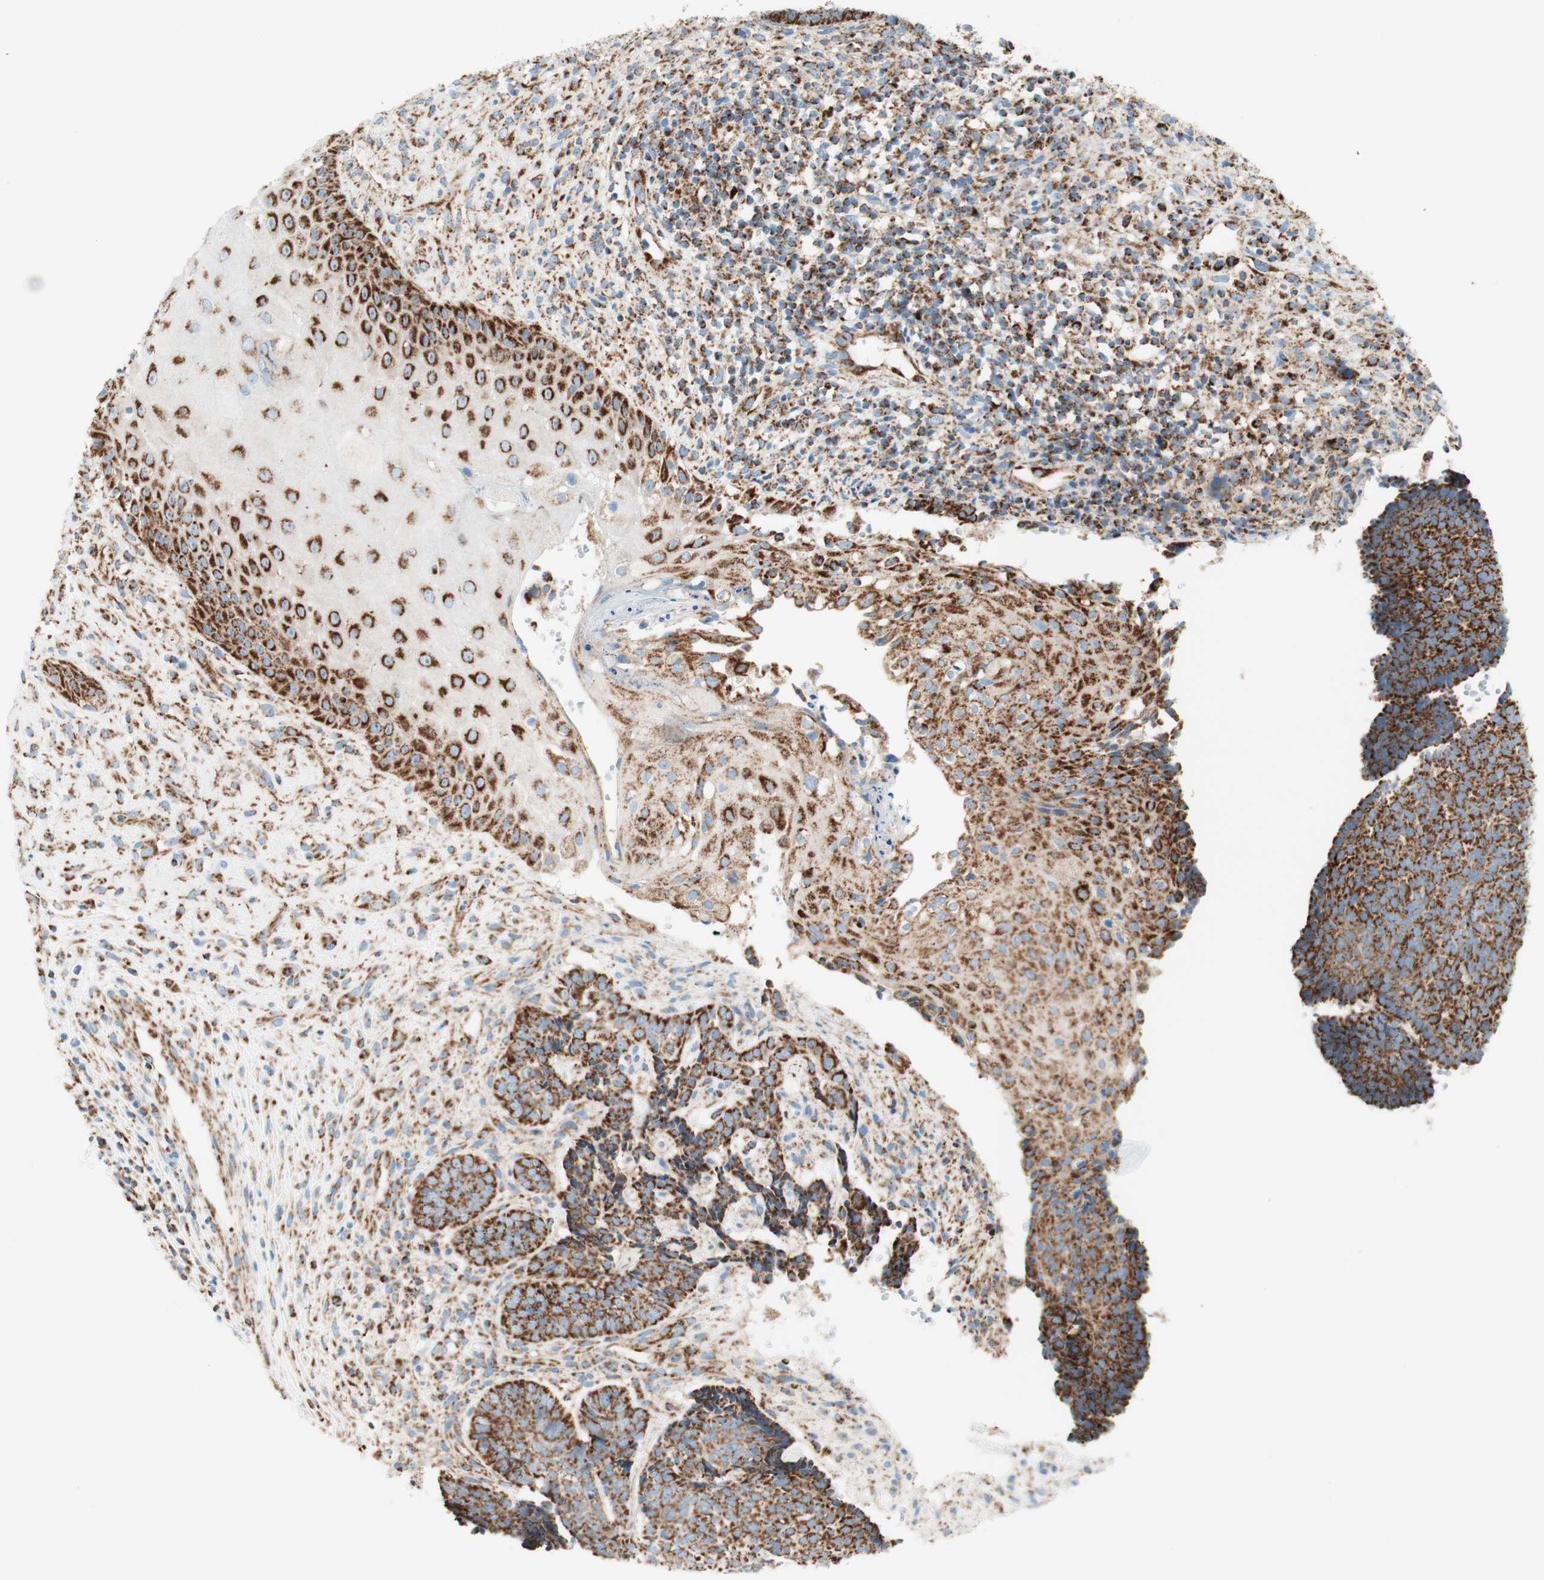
{"staining": {"intensity": "strong", "quantity": ">75%", "location": "cytoplasmic/membranous"}, "tissue": "skin cancer", "cell_type": "Tumor cells", "image_type": "cancer", "snomed": [{"axis": "morphology", "description": "Basal cell carcinoma"}, {"axis": "topography", "description": "Skin"}], "caption": "Protein expression analysis of skin basal cell carcinoma shows strong cytoplasmic/membranous expression in about >75% of tumor cells.", "gene": "TOMM20", "patient": {"sex": "male", "age": 84}}